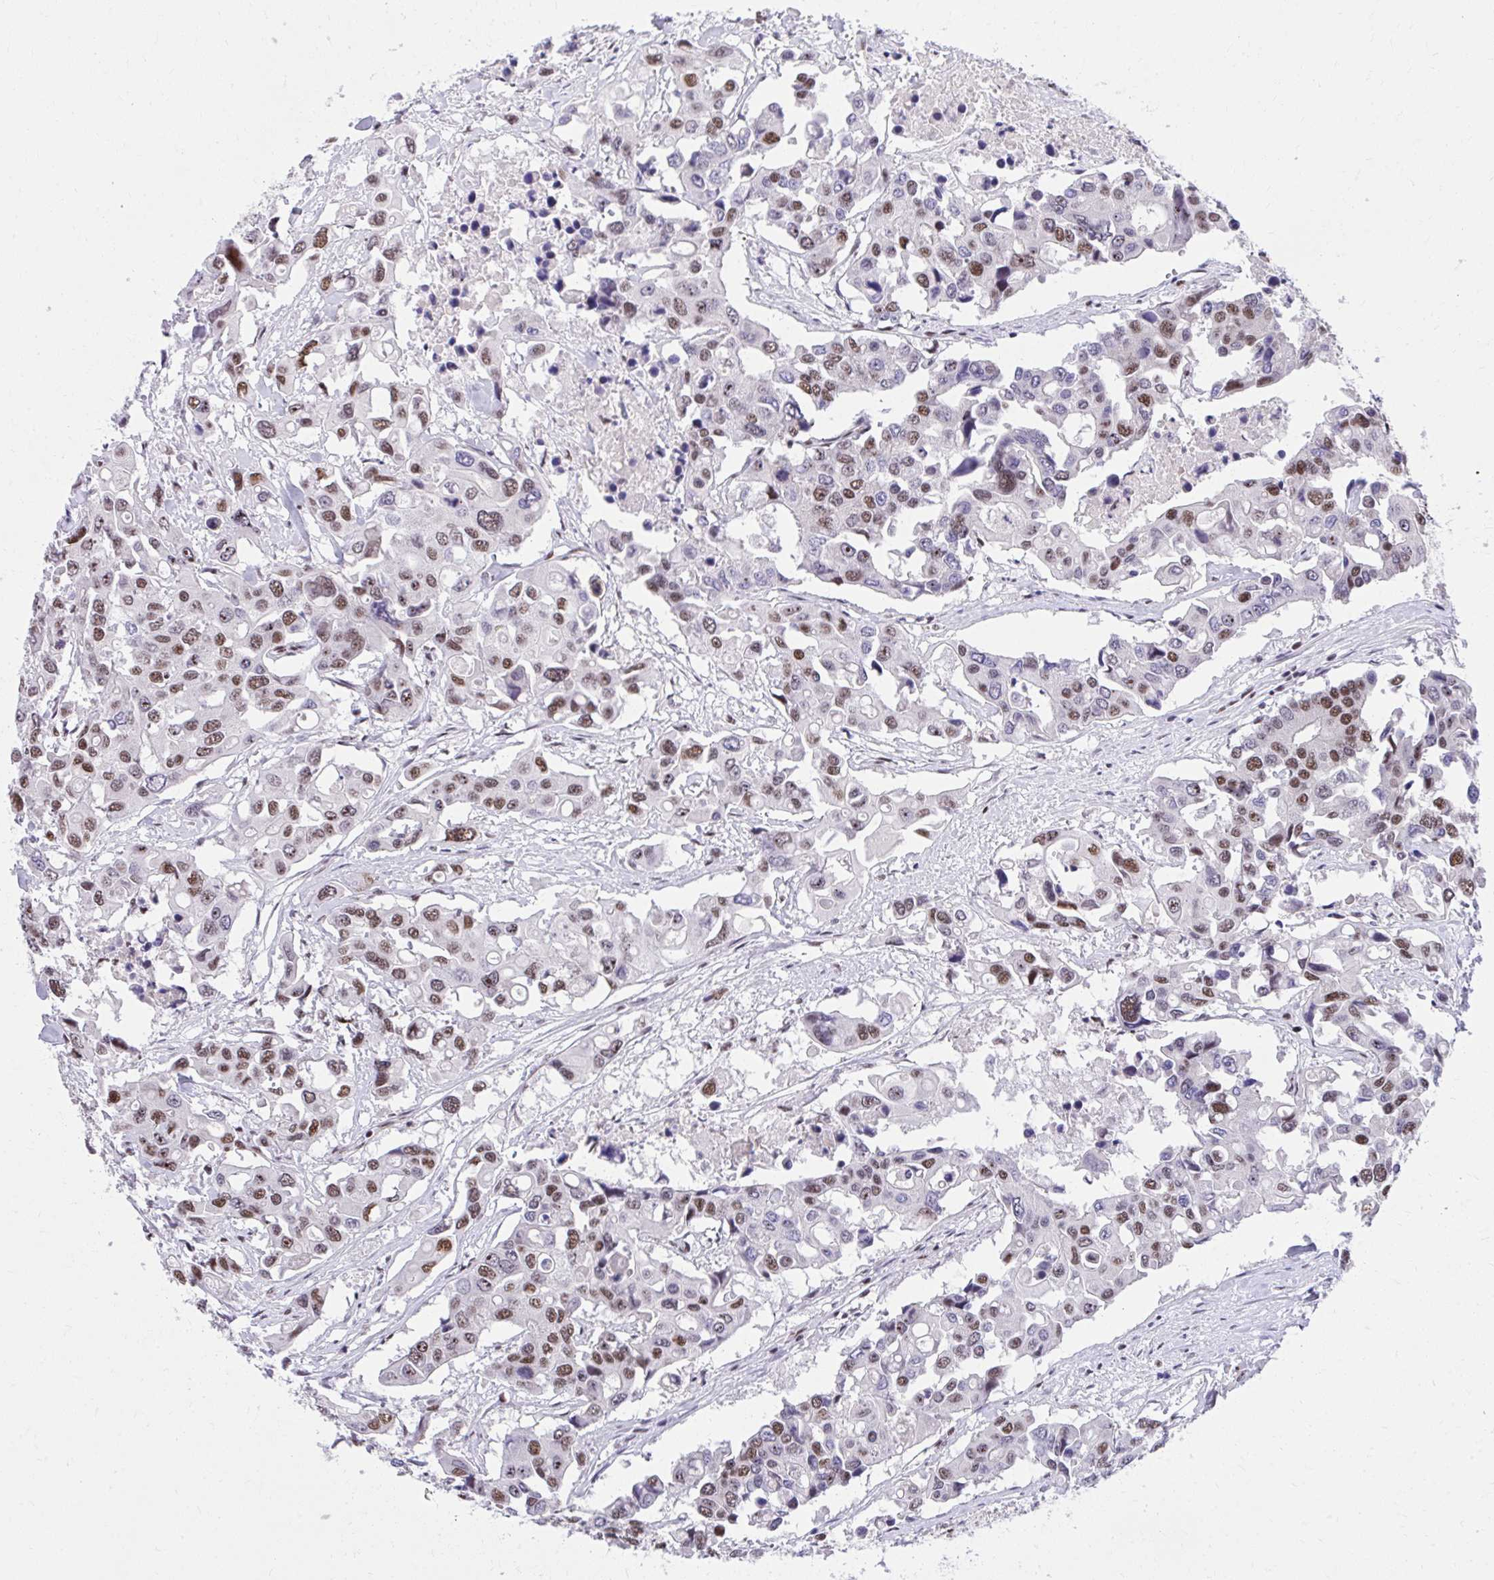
{"staining": {"intensity": "moderate", "quantity": ">75%", "location": "nuclear"}, "tissue": "colorectal cancer", "cell_type": "Tumor cells", "image_type": "cancer", "snomed": [{"axis": "morphology", "description": "Adenocarcinoma, NOS"}, {"axis": "topography", "description": "Colon"}], "caption": "Immunohistochemical staining of colorectal cancer (adenocarcinoma) demonstrates moderate nuclear protein staining in approximately >75% of tumor cells.", "gene": "SYNE4", "patient": {"sex": "male", "age": 77}}